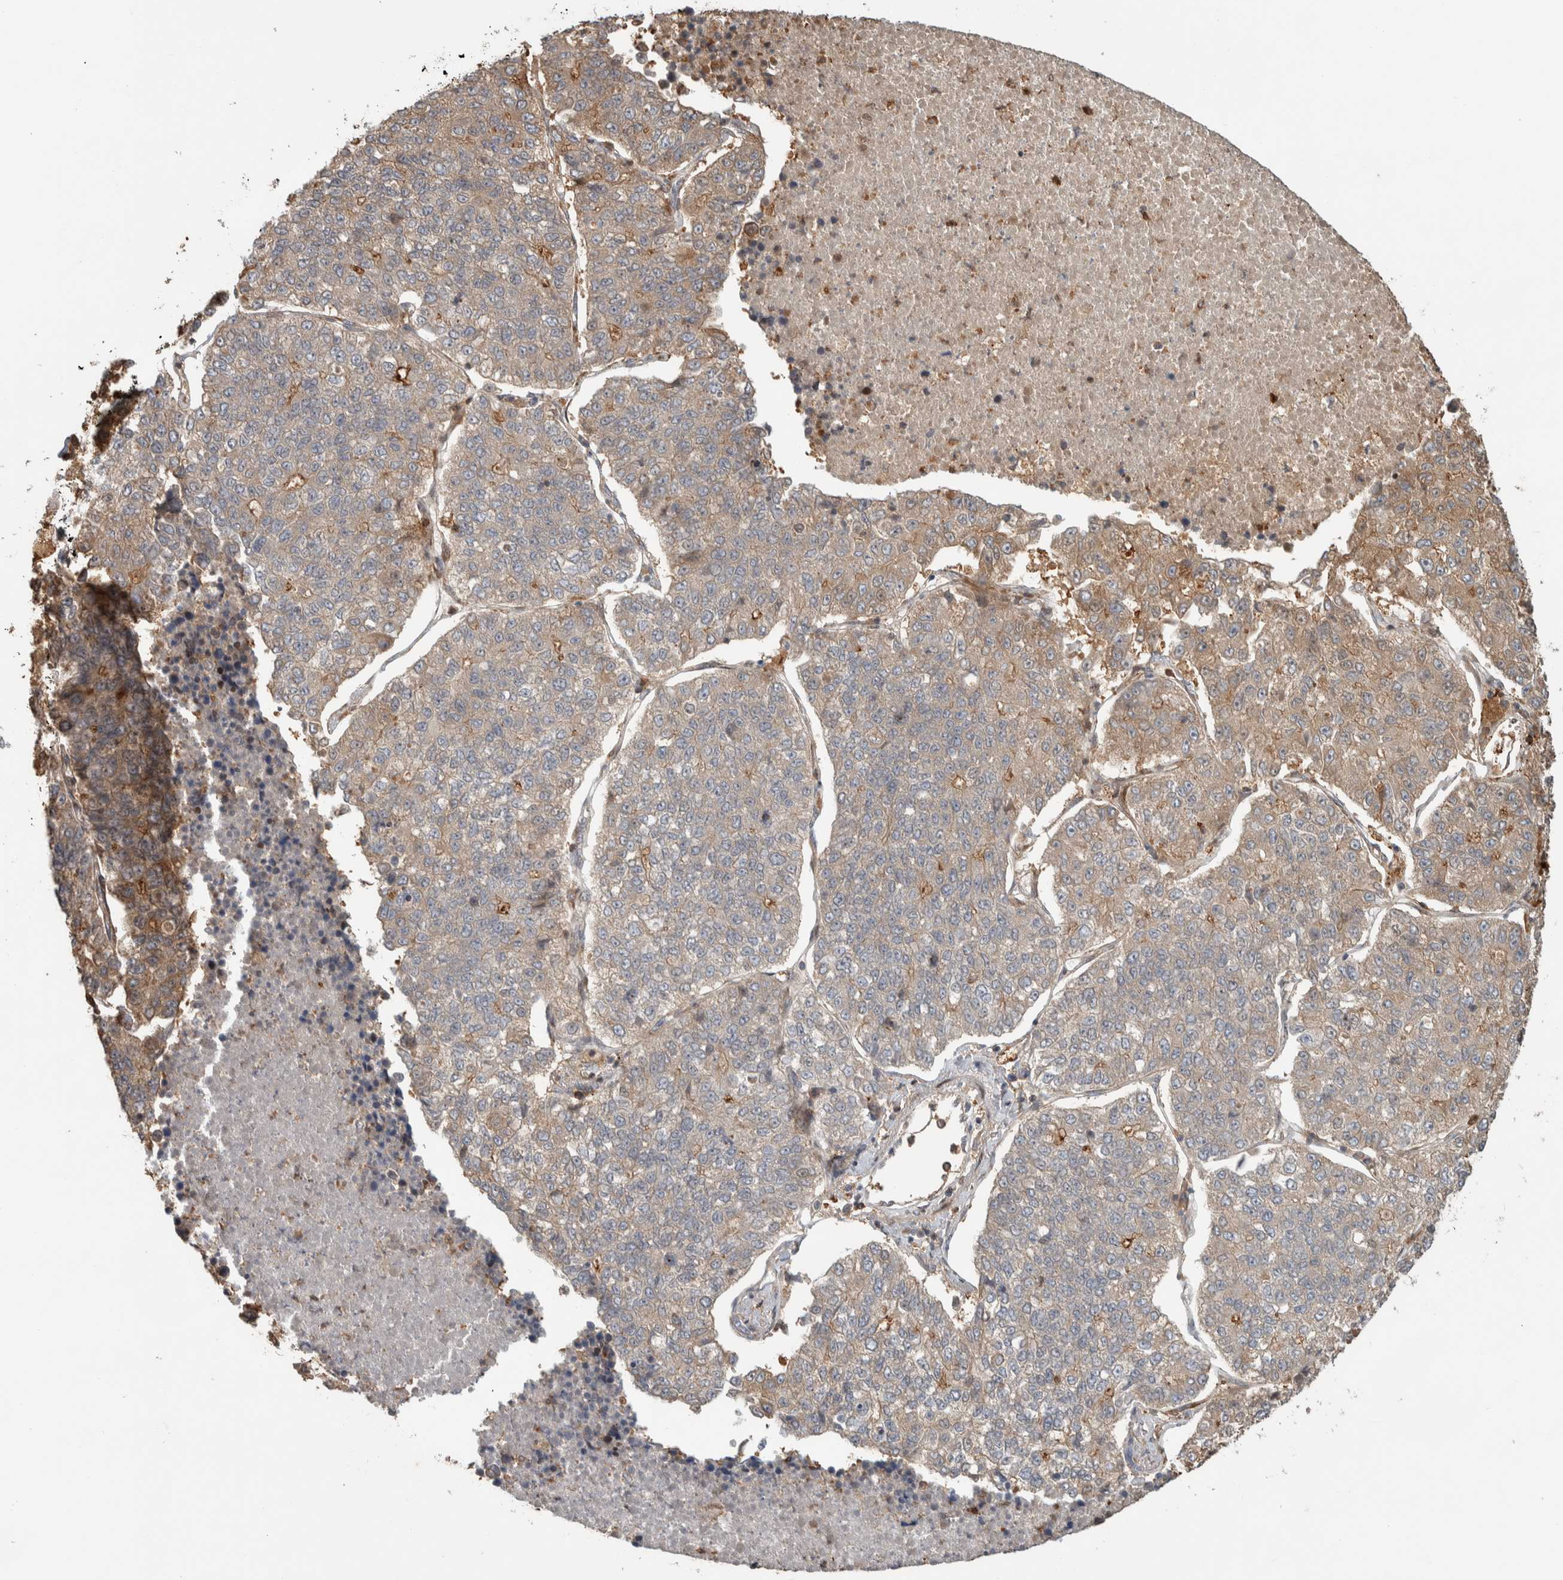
{"staining": {"intensity": "weak", "quantity": "25%-75%", "location": "cytoplasmic/membranous"}, "tissue": "lung cancer", "cell_type": "Tumor cells", "image_type": "cancer", "snomed": [{"axis": "morphology", "description": "Adenocarcinoma, NOS"}, {"axis": "topography", "description": "Lung"}], "caption": "Human adenocarcinoma (lung) stained with a brown dye demonstrates weak cytoplasmic/membranous positive staining in about 25%-75% of tumor cells.", "gene": "CNTROB", "patient": {"sex": "male", "age": 49}}